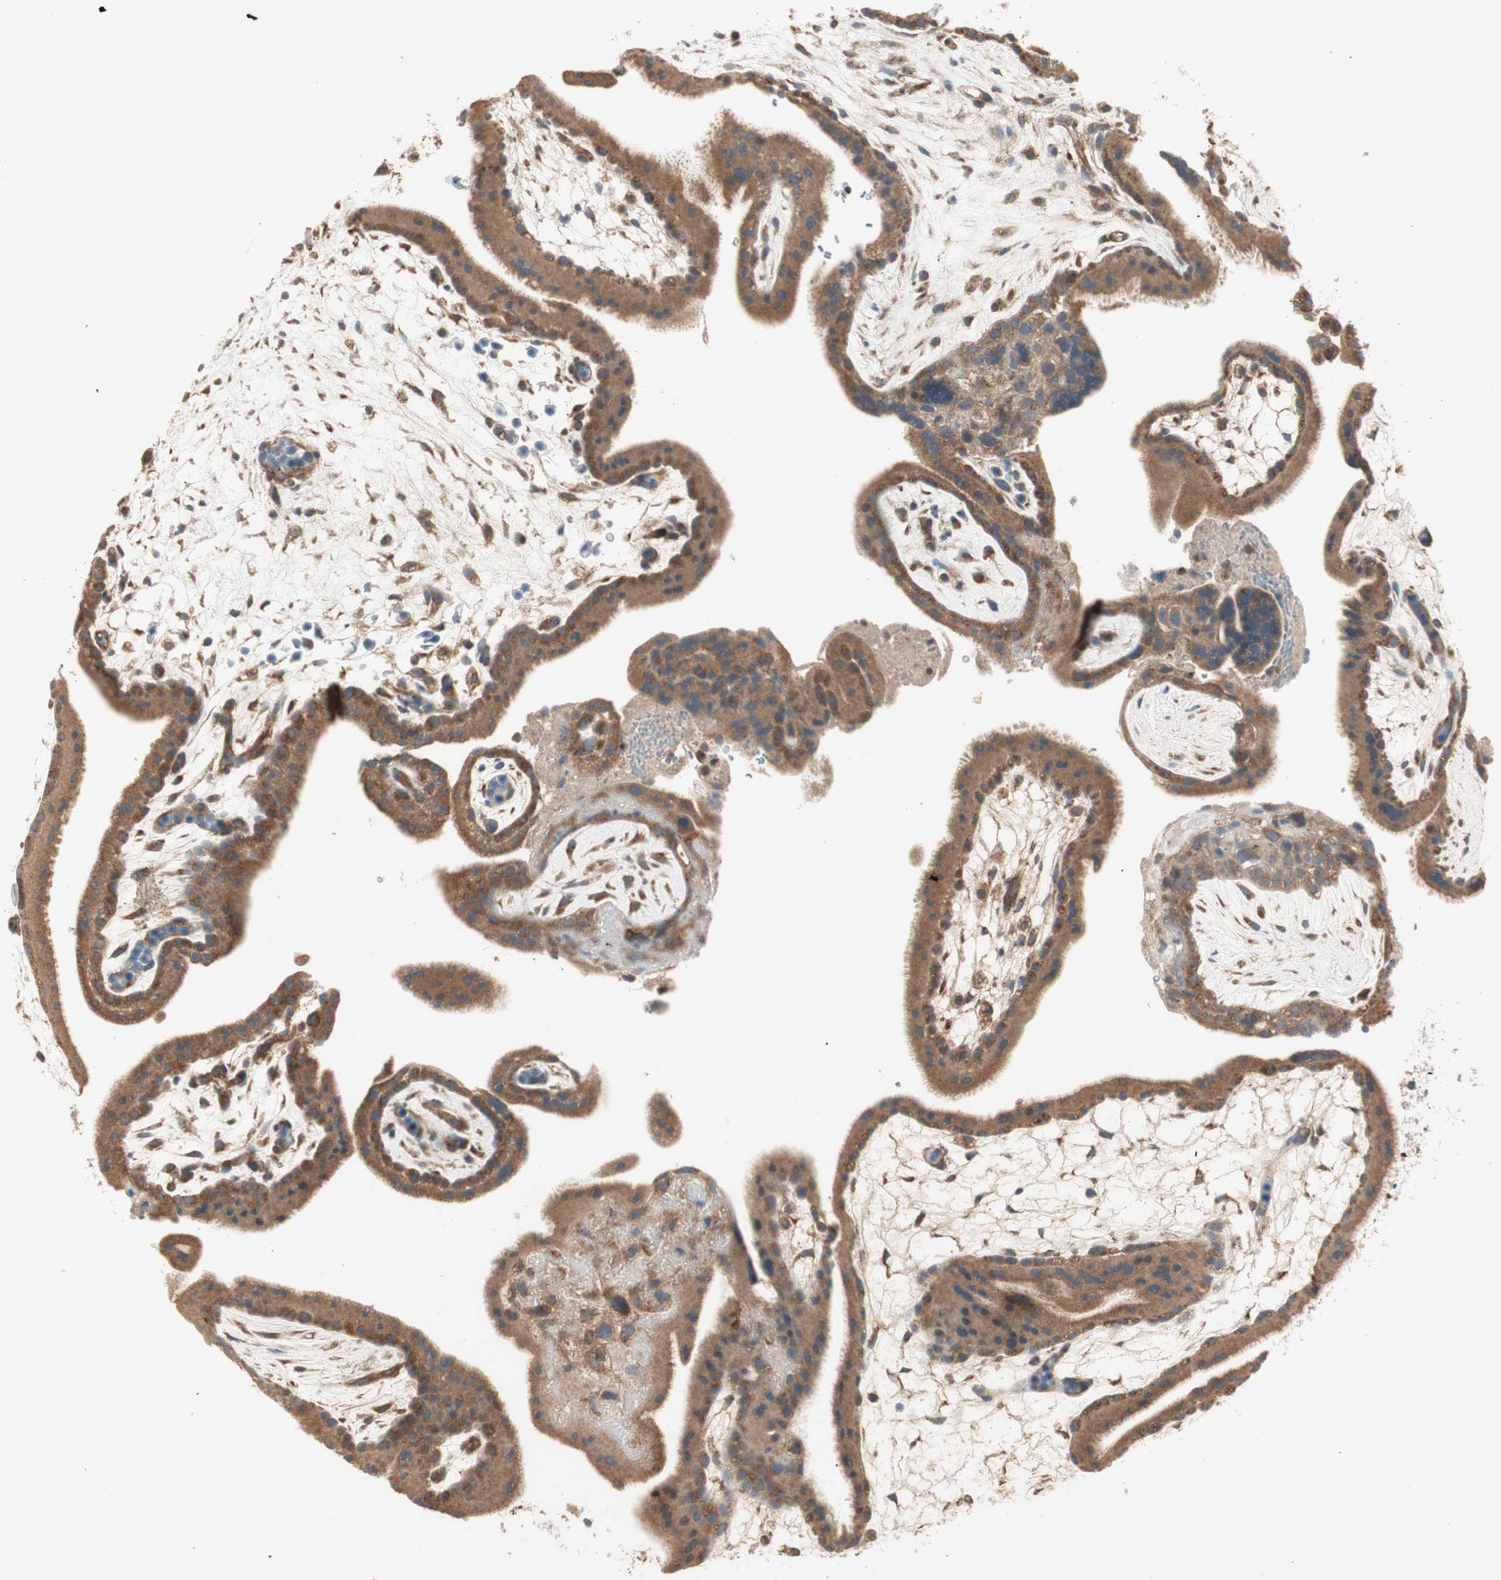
{"staining": {"intensity": "strong", "quantity": ">75%", "location": "cytoplasmic/membranous"}, "tissue": "placenta", "cell_type": "Decidual cells", "image_type": "normal", "snomed": [{"axis": "morphology", "description": "Normal tissue, NOS"}, {"axis": "topography", "description": "Placenta"}], "caption": "Decidual cells show strong cytoplasmic/membranous staining in about >75% of cells in normal placenta.", "gene": "CHADL", "patient": {"sex": "female", "age": 19}}